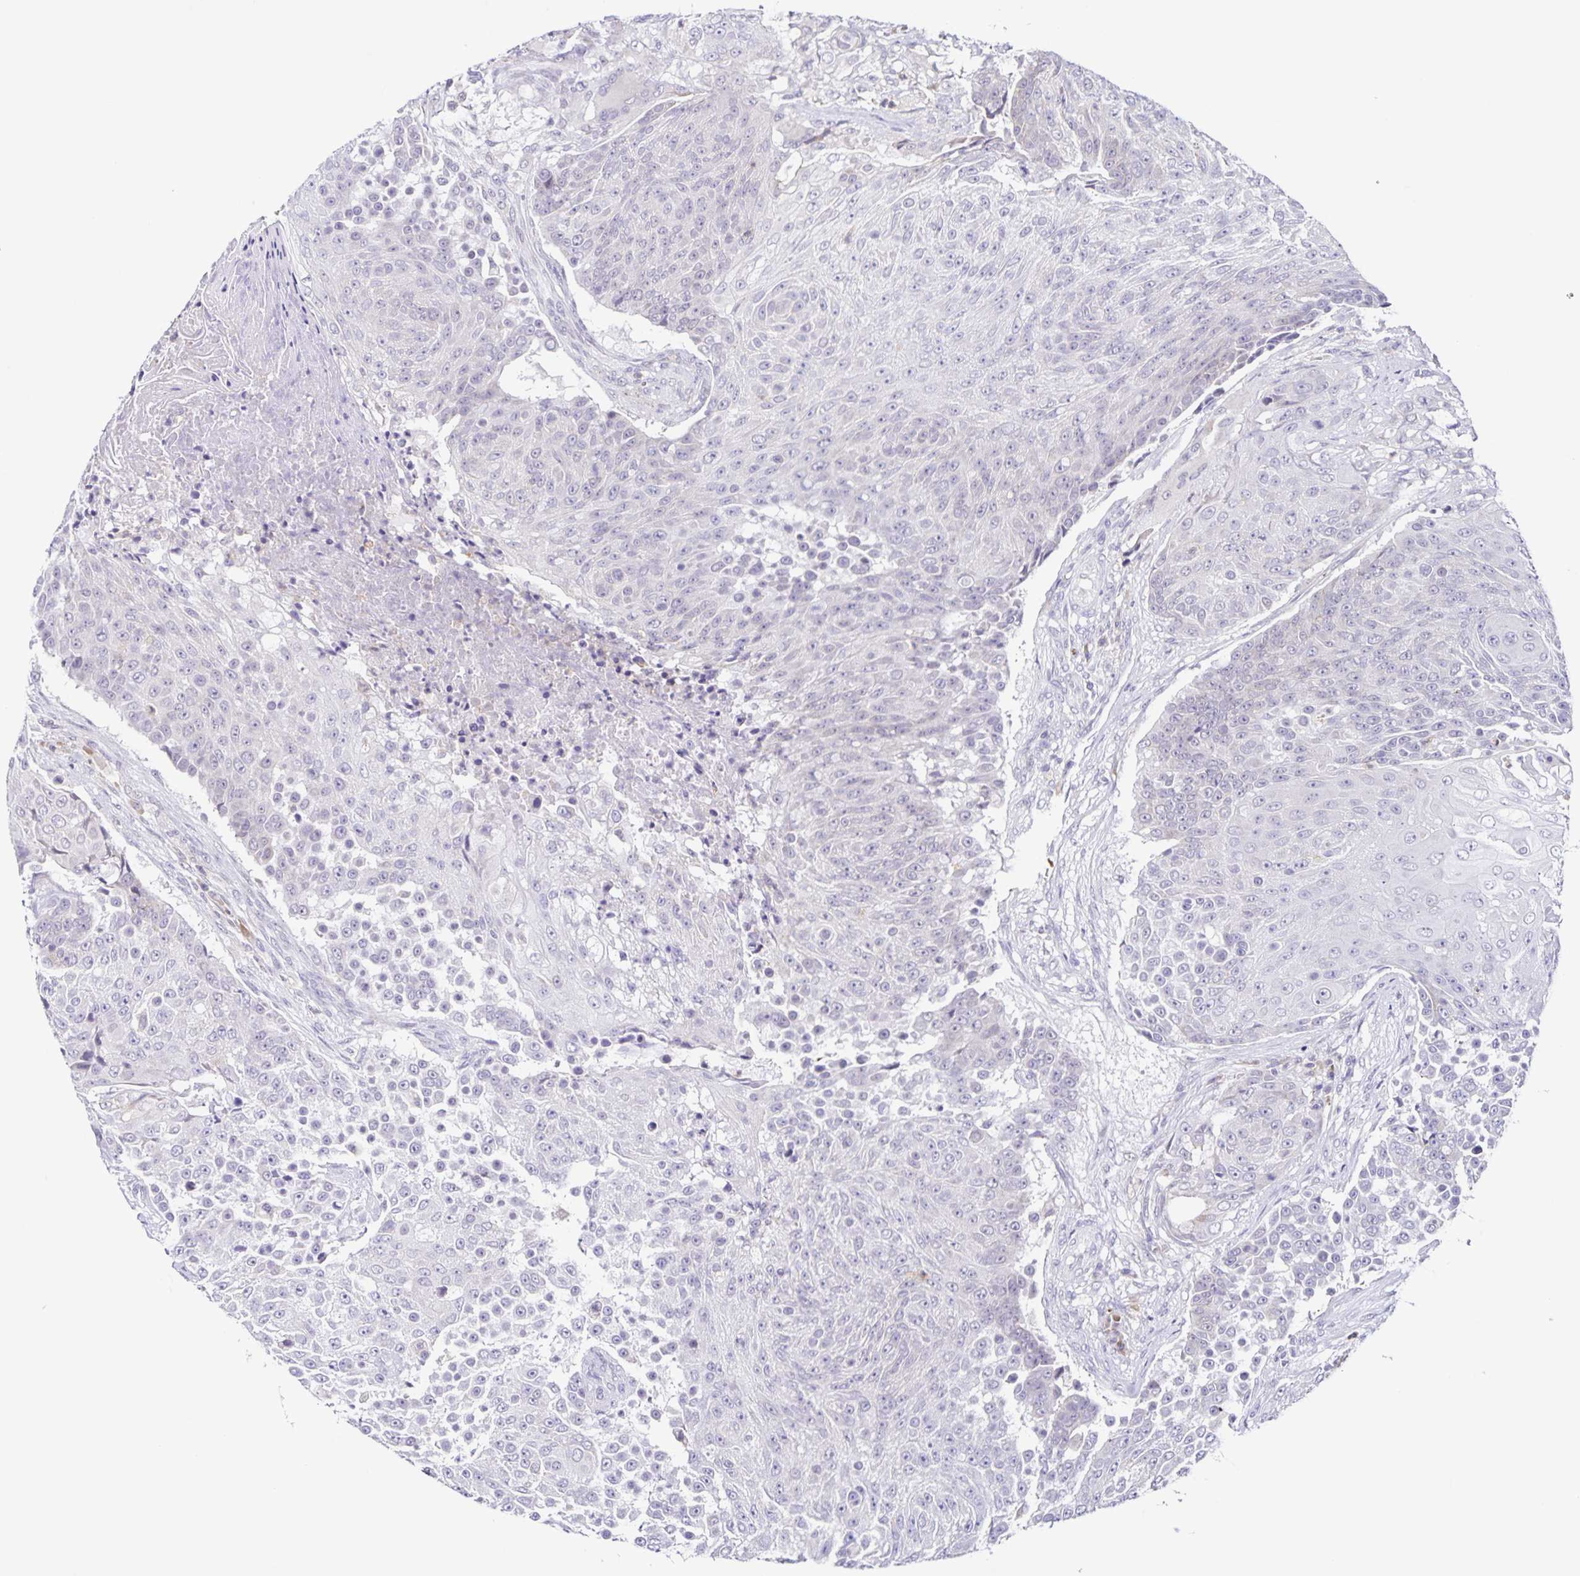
{"staining": {"intensity": "negative", "quantity": "none", "location": "none"}, "tissue": "urothelial cancer", "cell_type": "Tumor cells", "image_type": "cancer", "snomed": [{"axis": "morphology", "description": "Urothelial carcinoma, High grade"}, {"axis": "topography", "description": "Urinary bladder"}], "caption": "Human urothelial cancer stained for a protein using immunohistochemistry (IHC) reveals no expression in tumor cells.", "gene": "STPG4", "patient": {"sex": "female", "age": 63}}